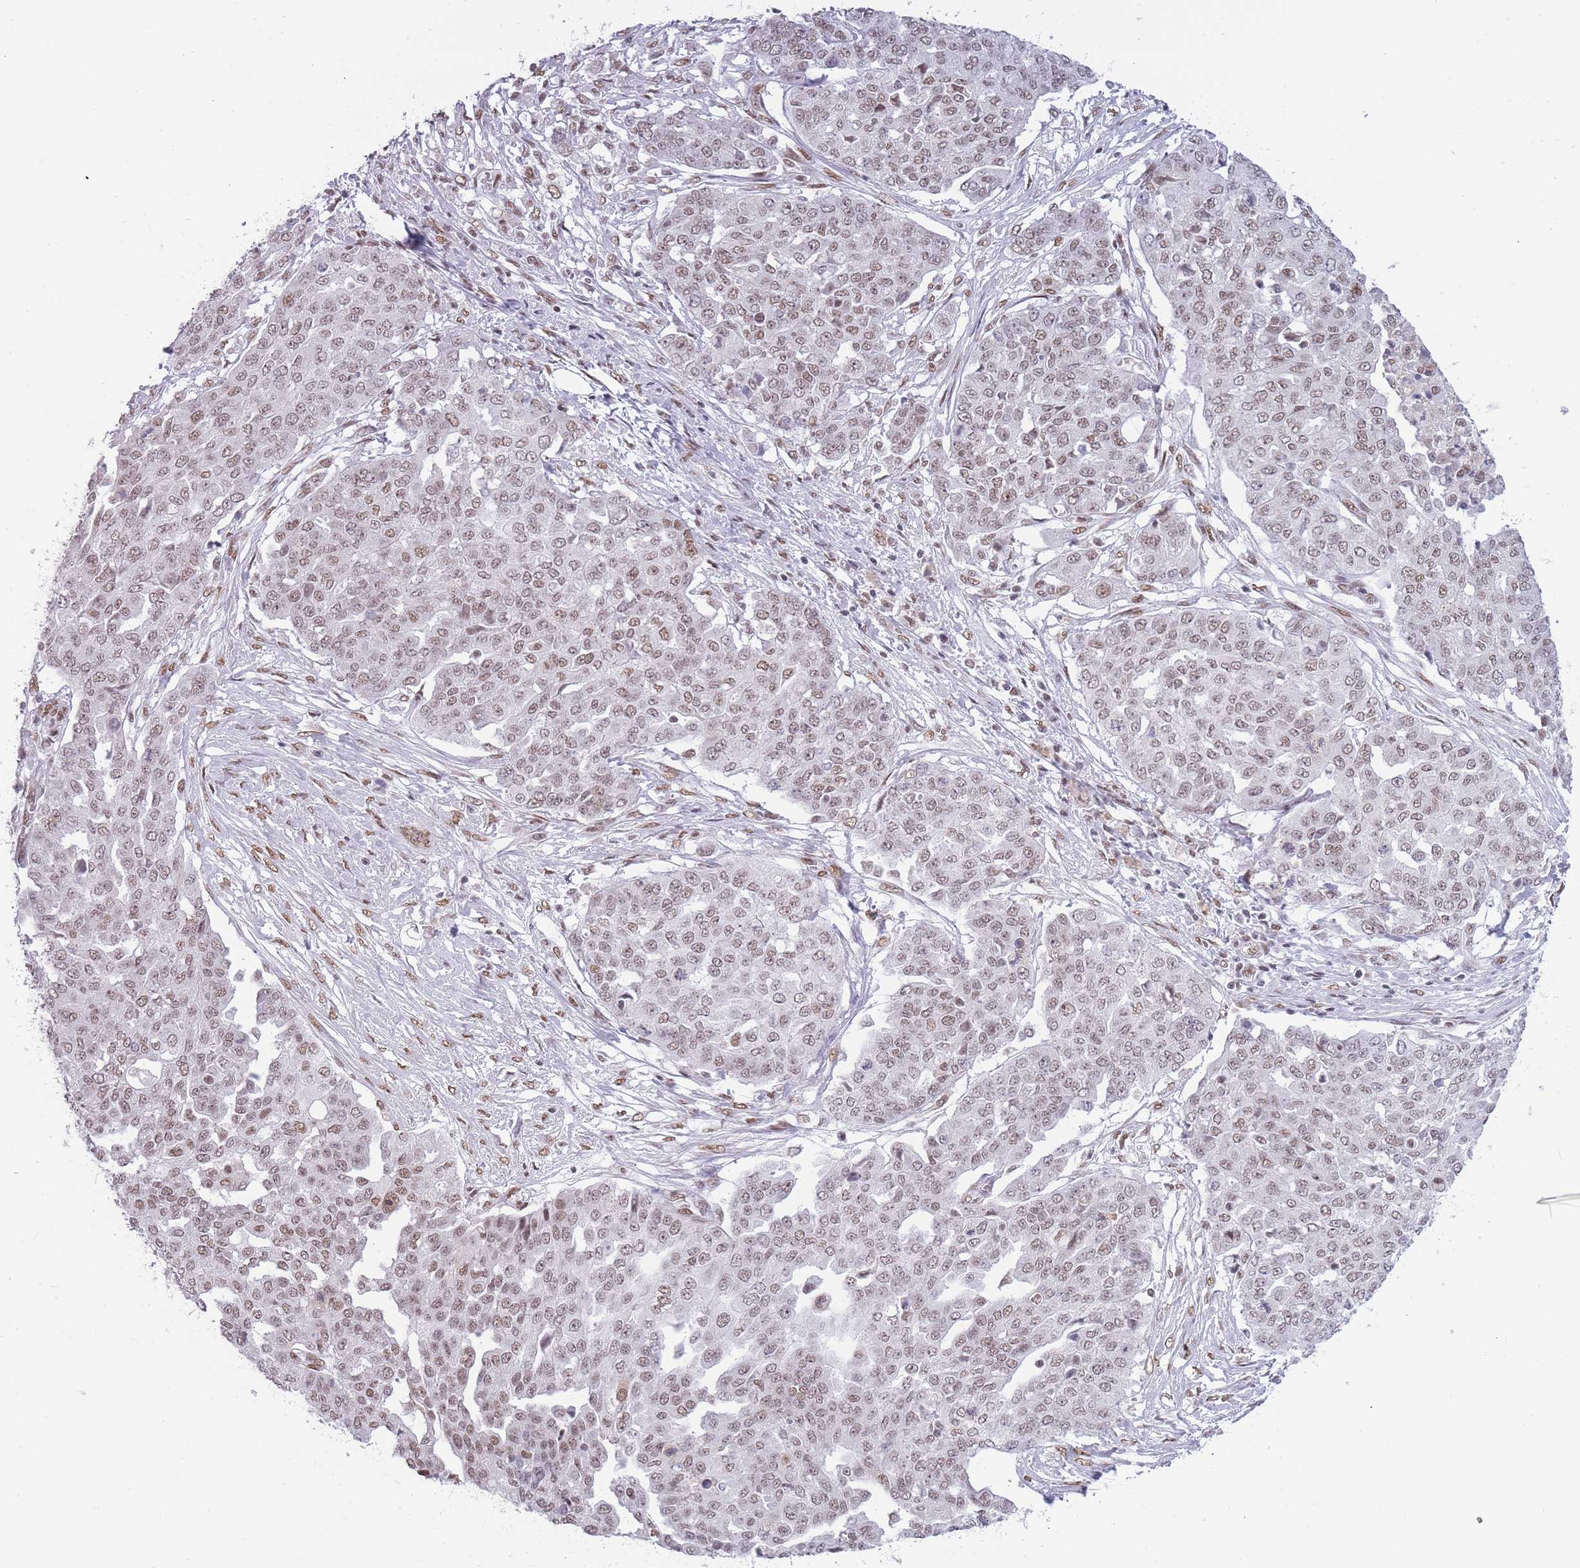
{"staining": {"intensity": "moderate", "quantity": ">75%", "location": "nuclear"}, "tissue": "ovarian cancer", "cell_type": "Tumor cells", "image_type": "cancer", "snomed": [{"axis": "morphology", "description": "Cystadenocarcinoma, serous, NOS"}, {"axis": "topography", "description": "Soft tissue"}, {"axis": "topography", "description": "Ovary"}], "caption": "An image of human ovarian cancer (serous cystadenocarcinoma) stained for a protein exhibits moderate nuclear brown staining in tumor cells.", "gene": "HNRNPUL1", "patient": {"sex": "female", "age": 57}}